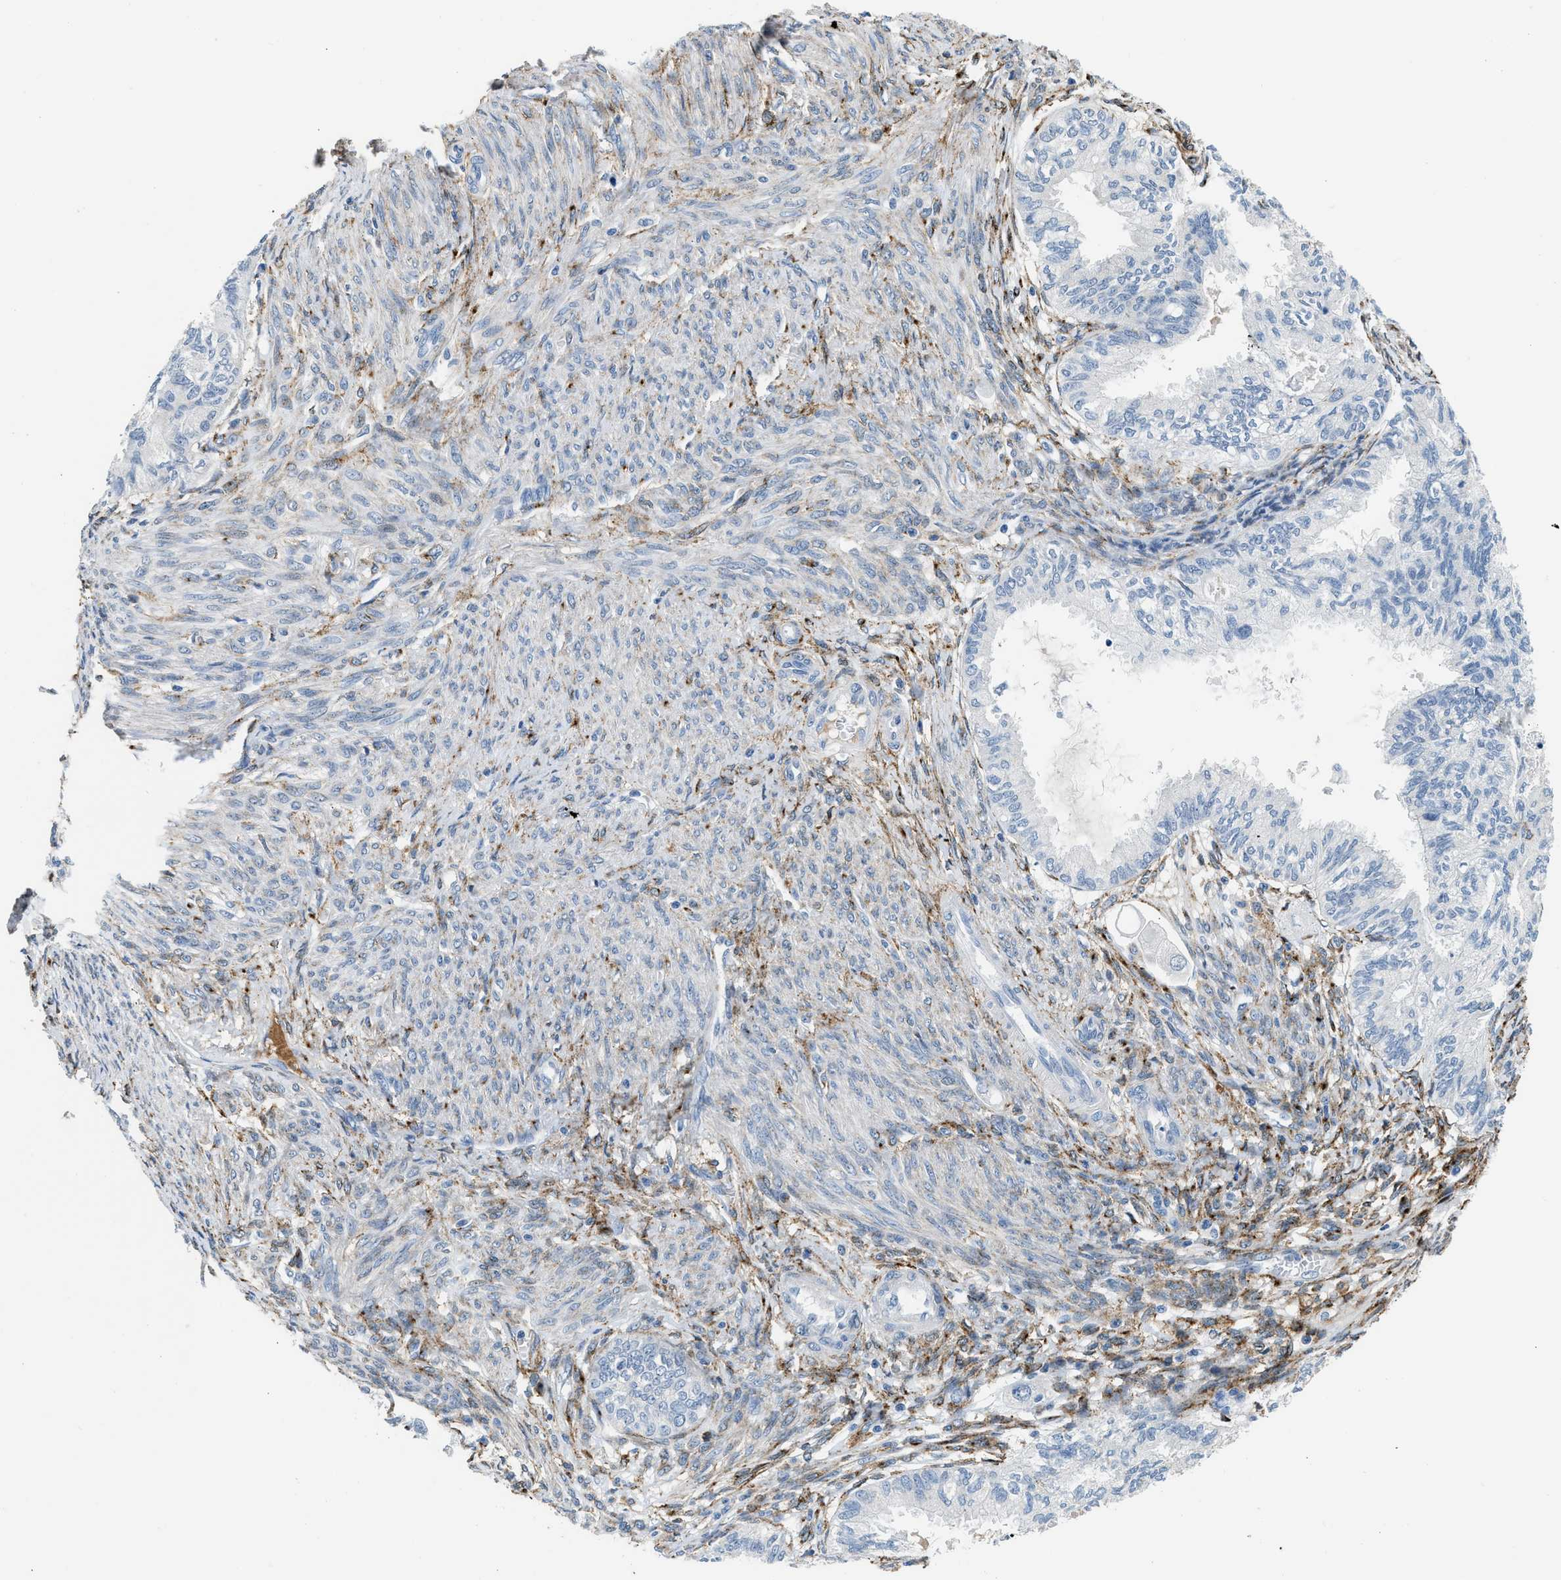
{"staining": {"intensity": "negative", "quantity": "none", "location": "none"}, "tissue": "cervical cancer", "cell_type": "Tumor cells", "image_type": "cancer", "snomed": [{"axis": "morphology", "description": "Normal tissue, NOS"}, {"axis": "morphology", "description": "Adenocarcinoma, NOS"}, {"axis": "topography", "description": "Cervix"}, {"axis": "topography", "description": "Endometrium"}], "caption": "Immunohistochemical staining of human adenocarcinoma (cervical) reveals no significant staining in tumor cells.", "gene": "LRP1", "patient": {"sex": "female", "age": 86}}